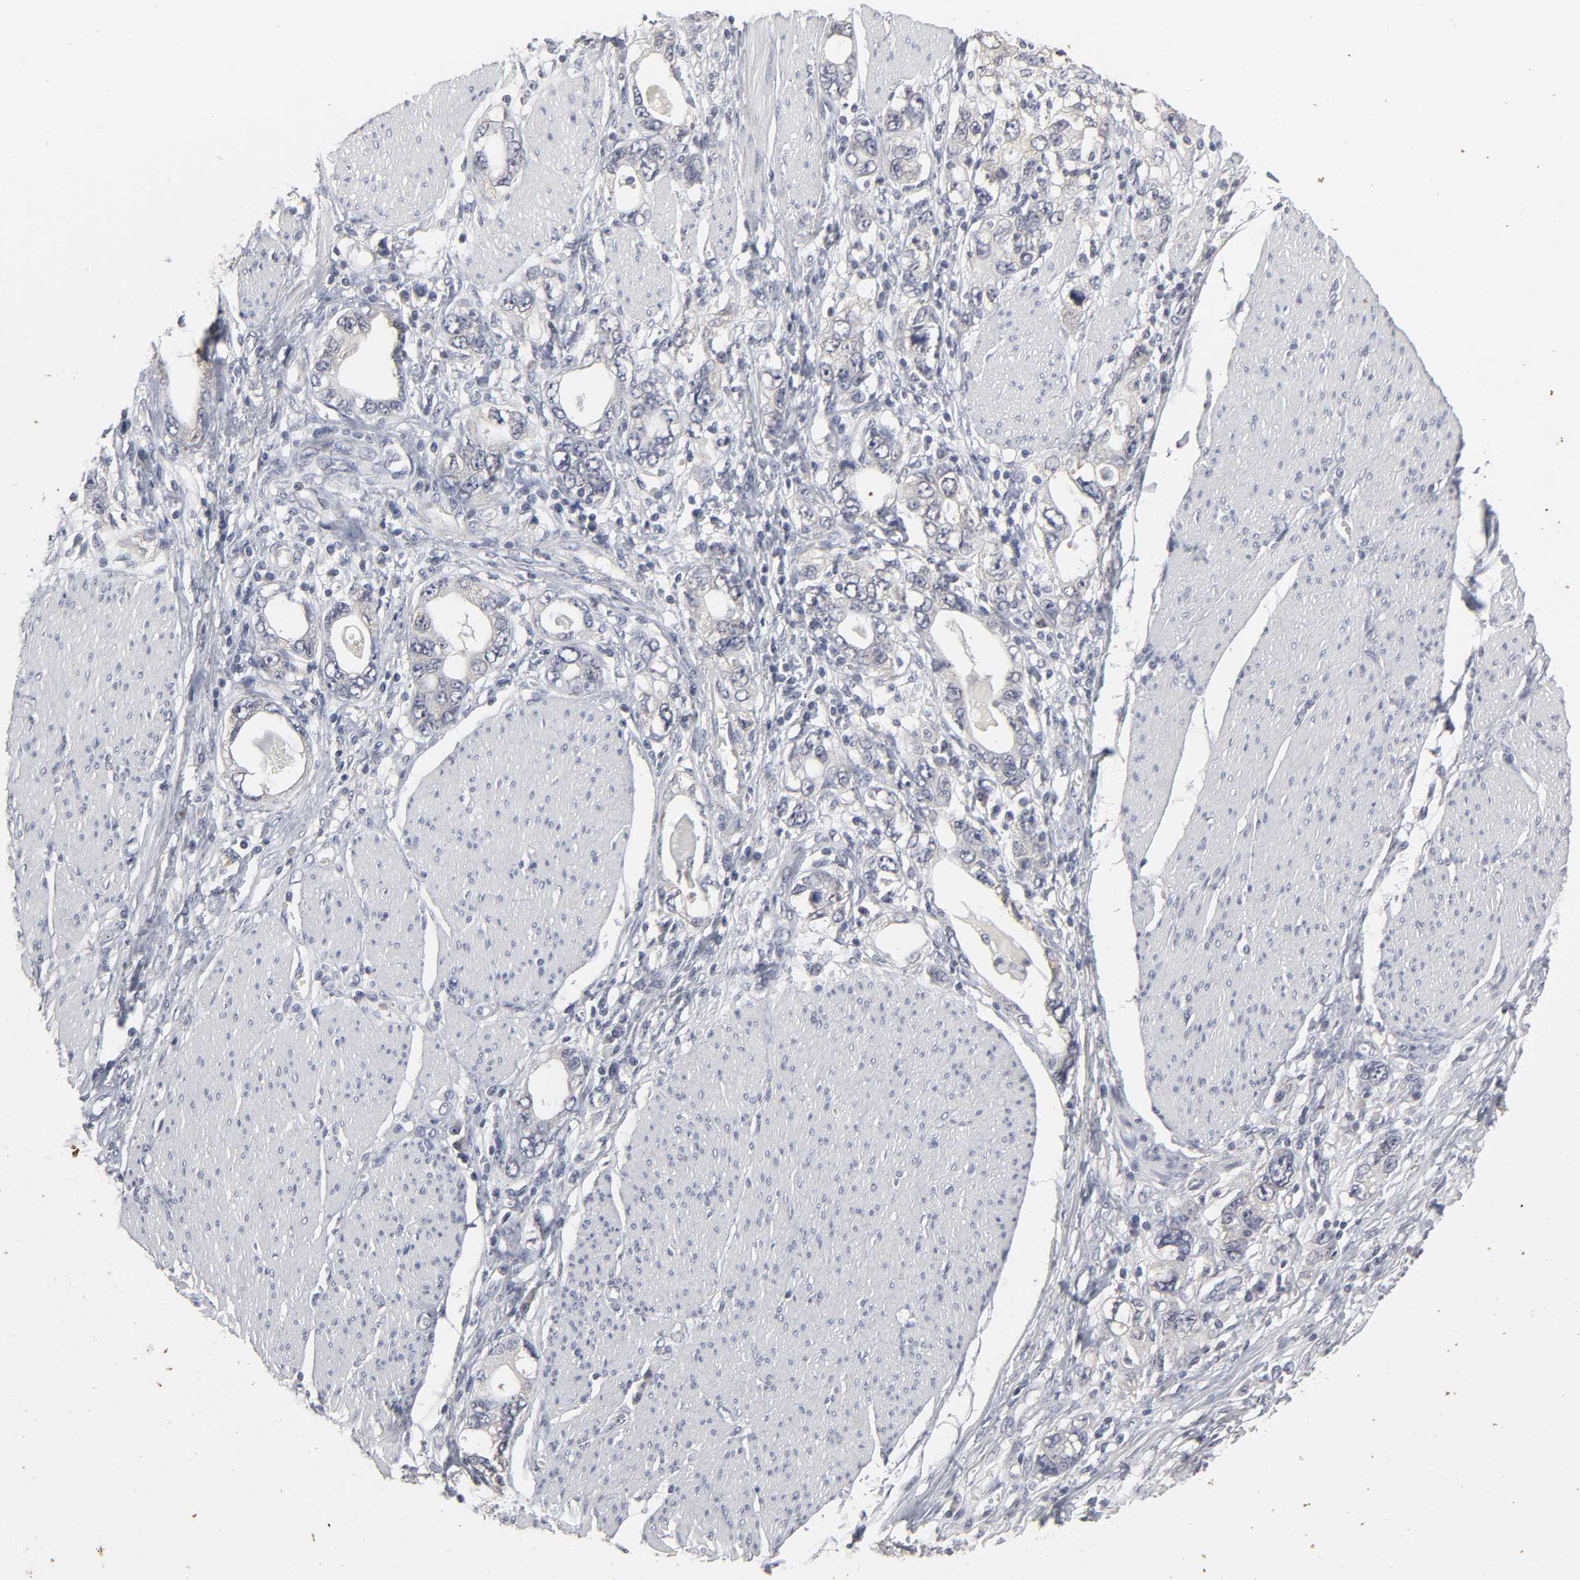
{"staining": {"intensity": "negative", "quantity": "none", "location": "none"}, "tissue": "stomach cancer", "cell_type": "Tumor cells", "image_type": "cancer", "snomed": [{"axis": "morphology", "description": "Adenocarcinoma, NOS"}, {"axis": "topography", "description": "Stomach, lower"}], "caption": "Immunohistochemistry histopathology image of neoplastic tissue: human stomach cancer (adenocarcinoma) stained with DAB displays no significant protein positivity in tumor cells.", "gene": "TCAP", "patient": {"sex": "female", "age": 93}}